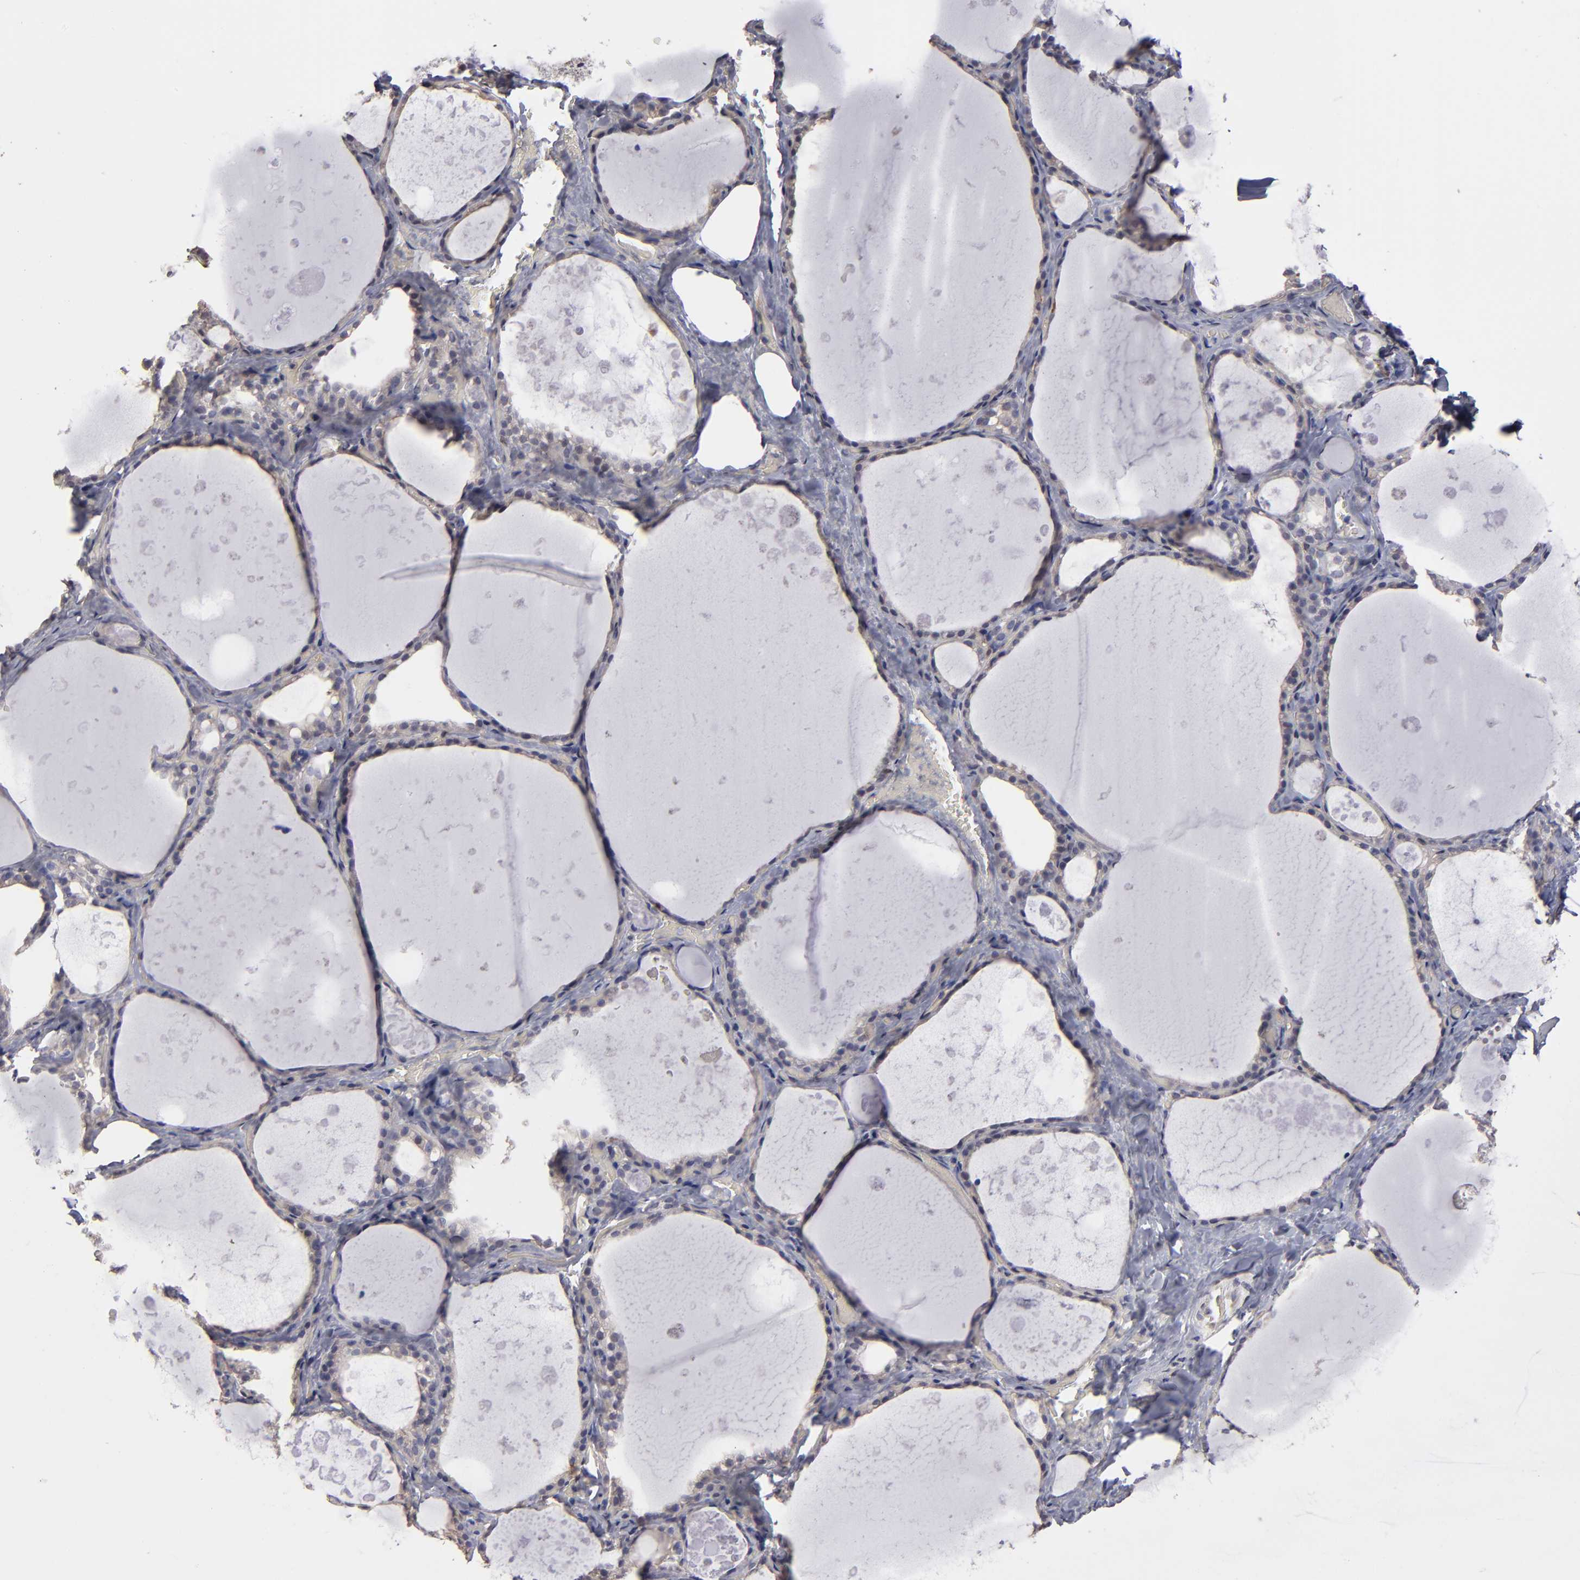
{"staining": {"intensity": "weak", "quantity": ">75%", "location": "cytoplasmic/membranous"}, "tissue": "thyroid gland", "cell_type": "Glandular cells", "image_type": "normal", "snomed": [{"axis": "morphology", "description": "Normal tissue, NOS"}, {"axis": "topography", "description": "Thyroid gland"}], "caption": "Brown immunohistochemical staining in unremarkable human thyroid gland exhibits weak cytoplasmic/membranous expression in approximately >75% of glandular cells. The staining was performed using DAB (3,3'-diaminobenzidine), with brown indicating positive protein expression. Nuclei are stained blue with hematoxylin.", "gene": "NDRG2", "patient": {"sex": "male", "age": 61}}